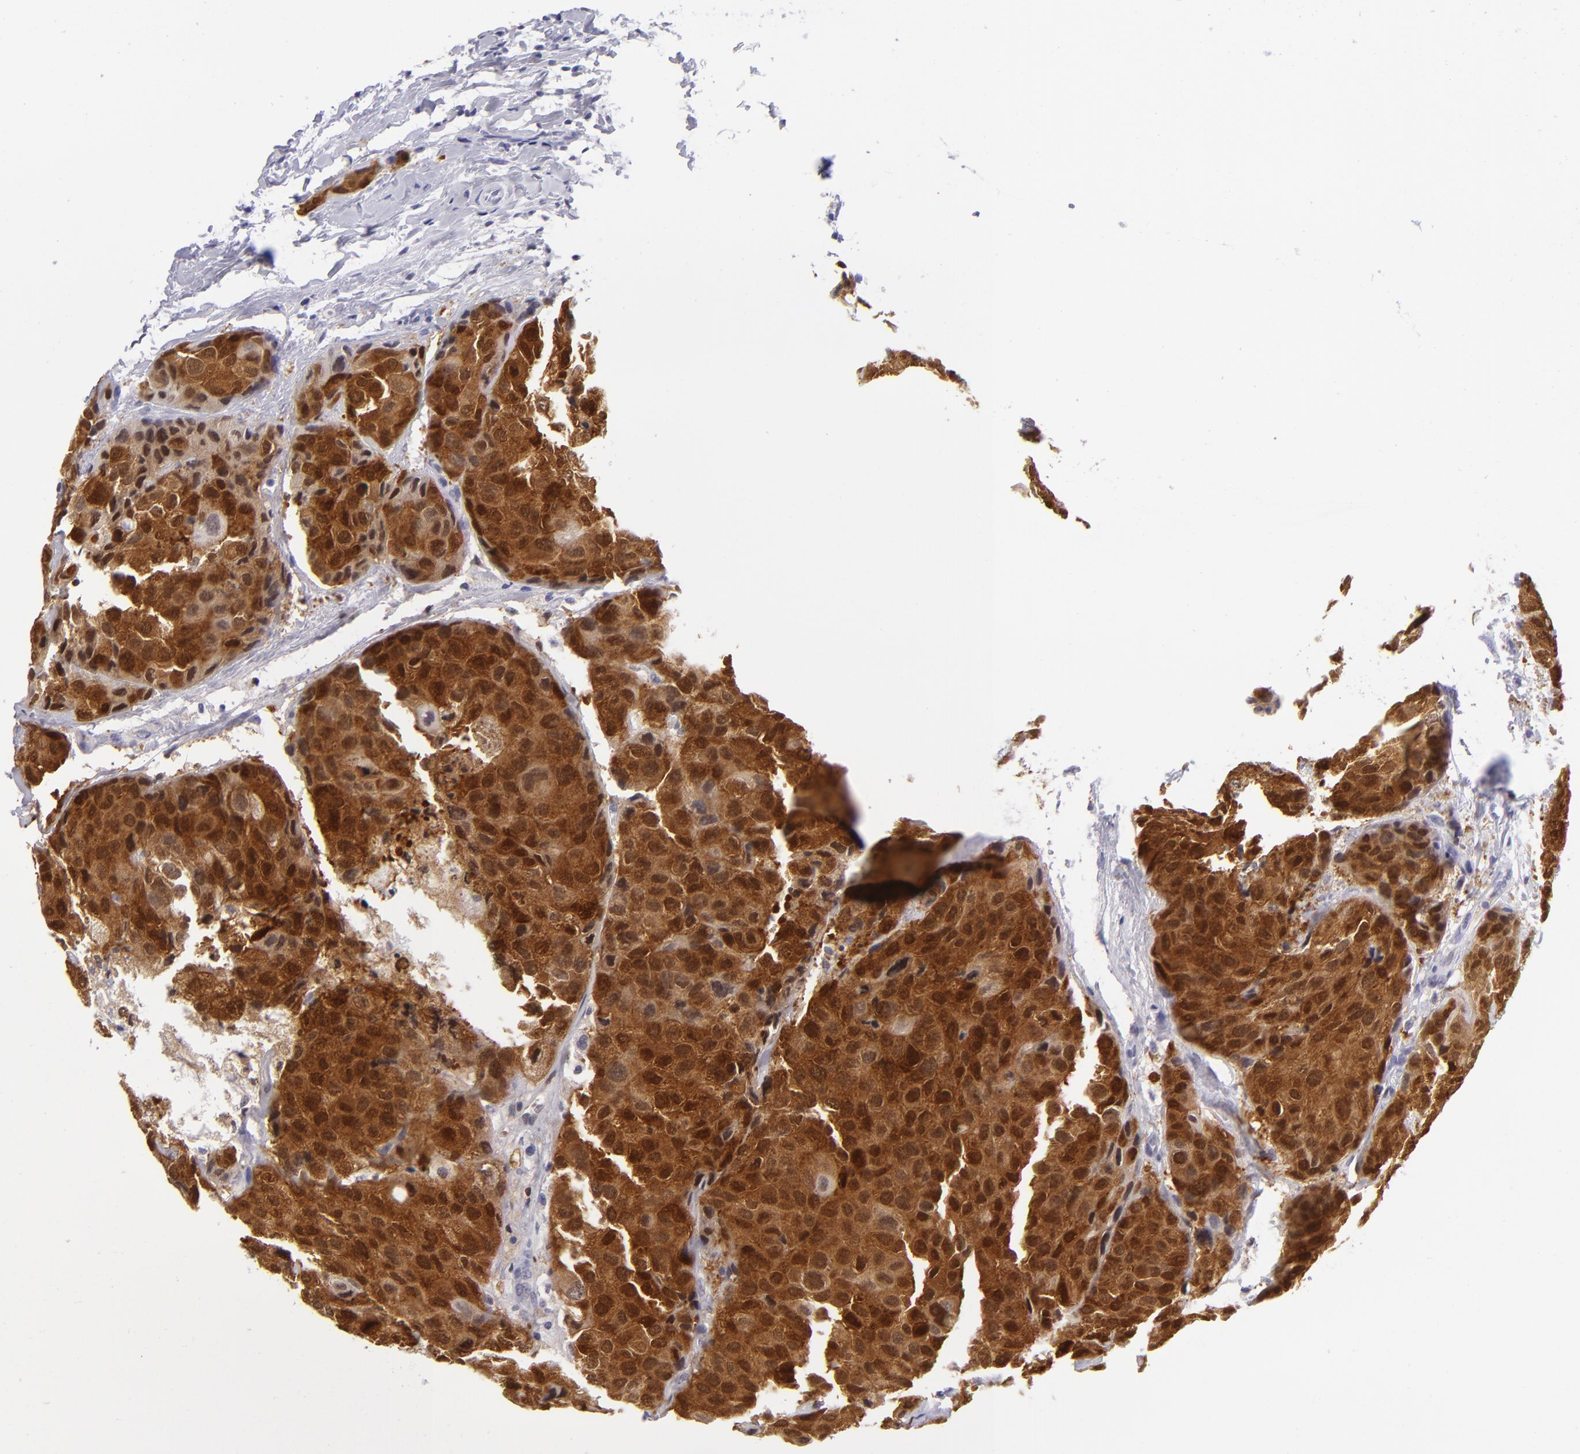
{"staining": {"intensity": "strong", "quantity": ">75%", "location": "cytoplasmic/membranous,nuclear"}, "tissue": "breast cancer", "cell_type": "Tumor cells", "image_type": "cancer", "snomed": [{"axis": "morphology", "description": "Duct carcinoma"}, {"axis": "topography", "description": "Breast"}], "caption": "IHC photomicrograph of breast cancer (invasive ductal carcinoma) stained for a protein (brown), which demonstrates high levels of strong cytoplasmic/membranous and nuclear positivity in approximately >75% of tumor cells.", "gene": "PVALB", "patient": {"sex": "female", "age": 68}}